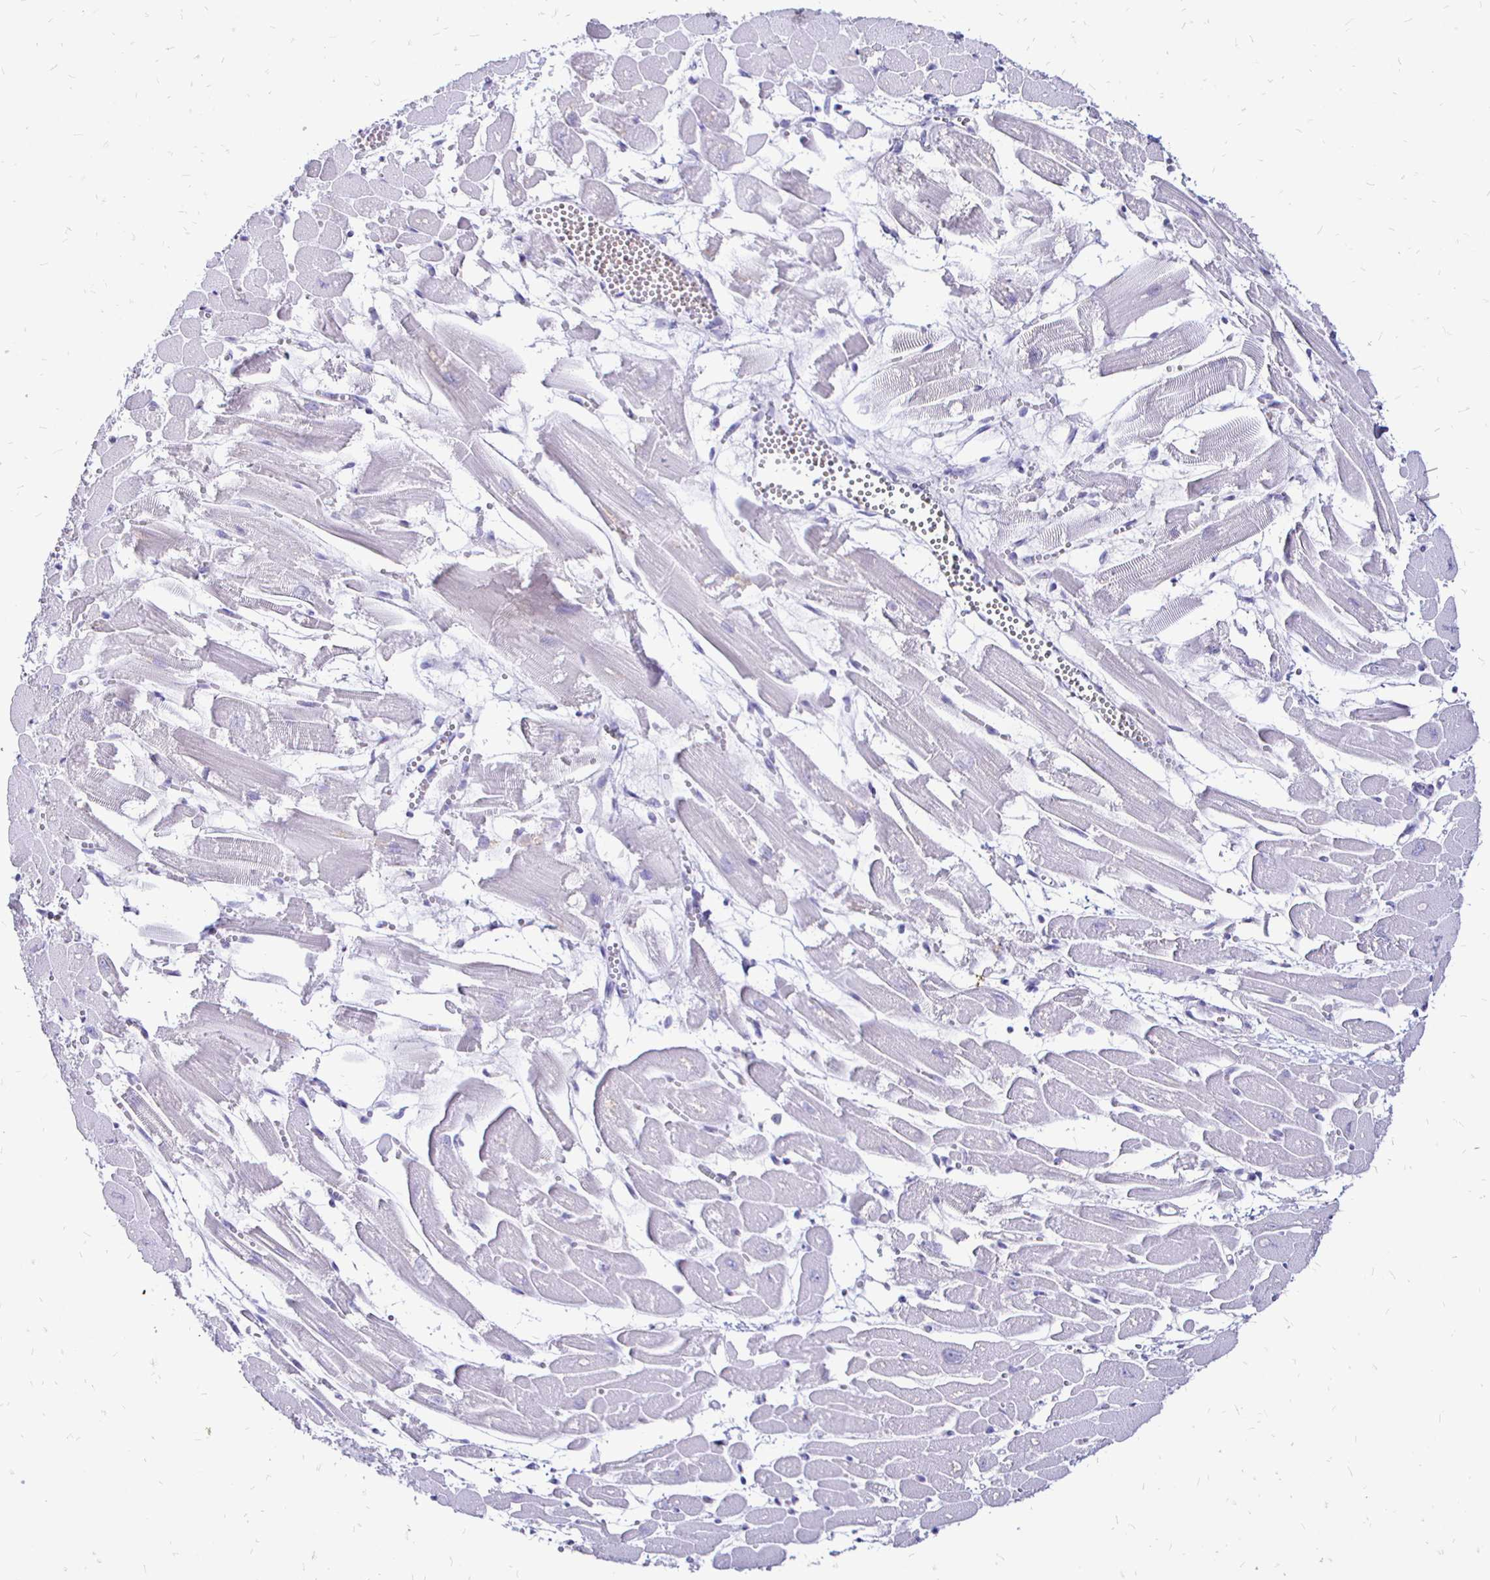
{"staining": {"intensity": "negative", "quantity": "none", "location": "none"}, "tissue": "heart muscle", "cell_type": "Cardiomyocytes", "image_type": "normal", "snomed": [{"axis": "morphology", "description": "Normal tissue, NOS"}, {"axis": "topography", "description": "Heart"}], "caption": "Immunohistochemistry (IHC) histopathology image of unremarkable heart muscle stained for a protein (brown), which demonstrates no staining in cardiomyocytes.", "gene": "IRGC", "patient": {"sex": "female", "age": 52}}